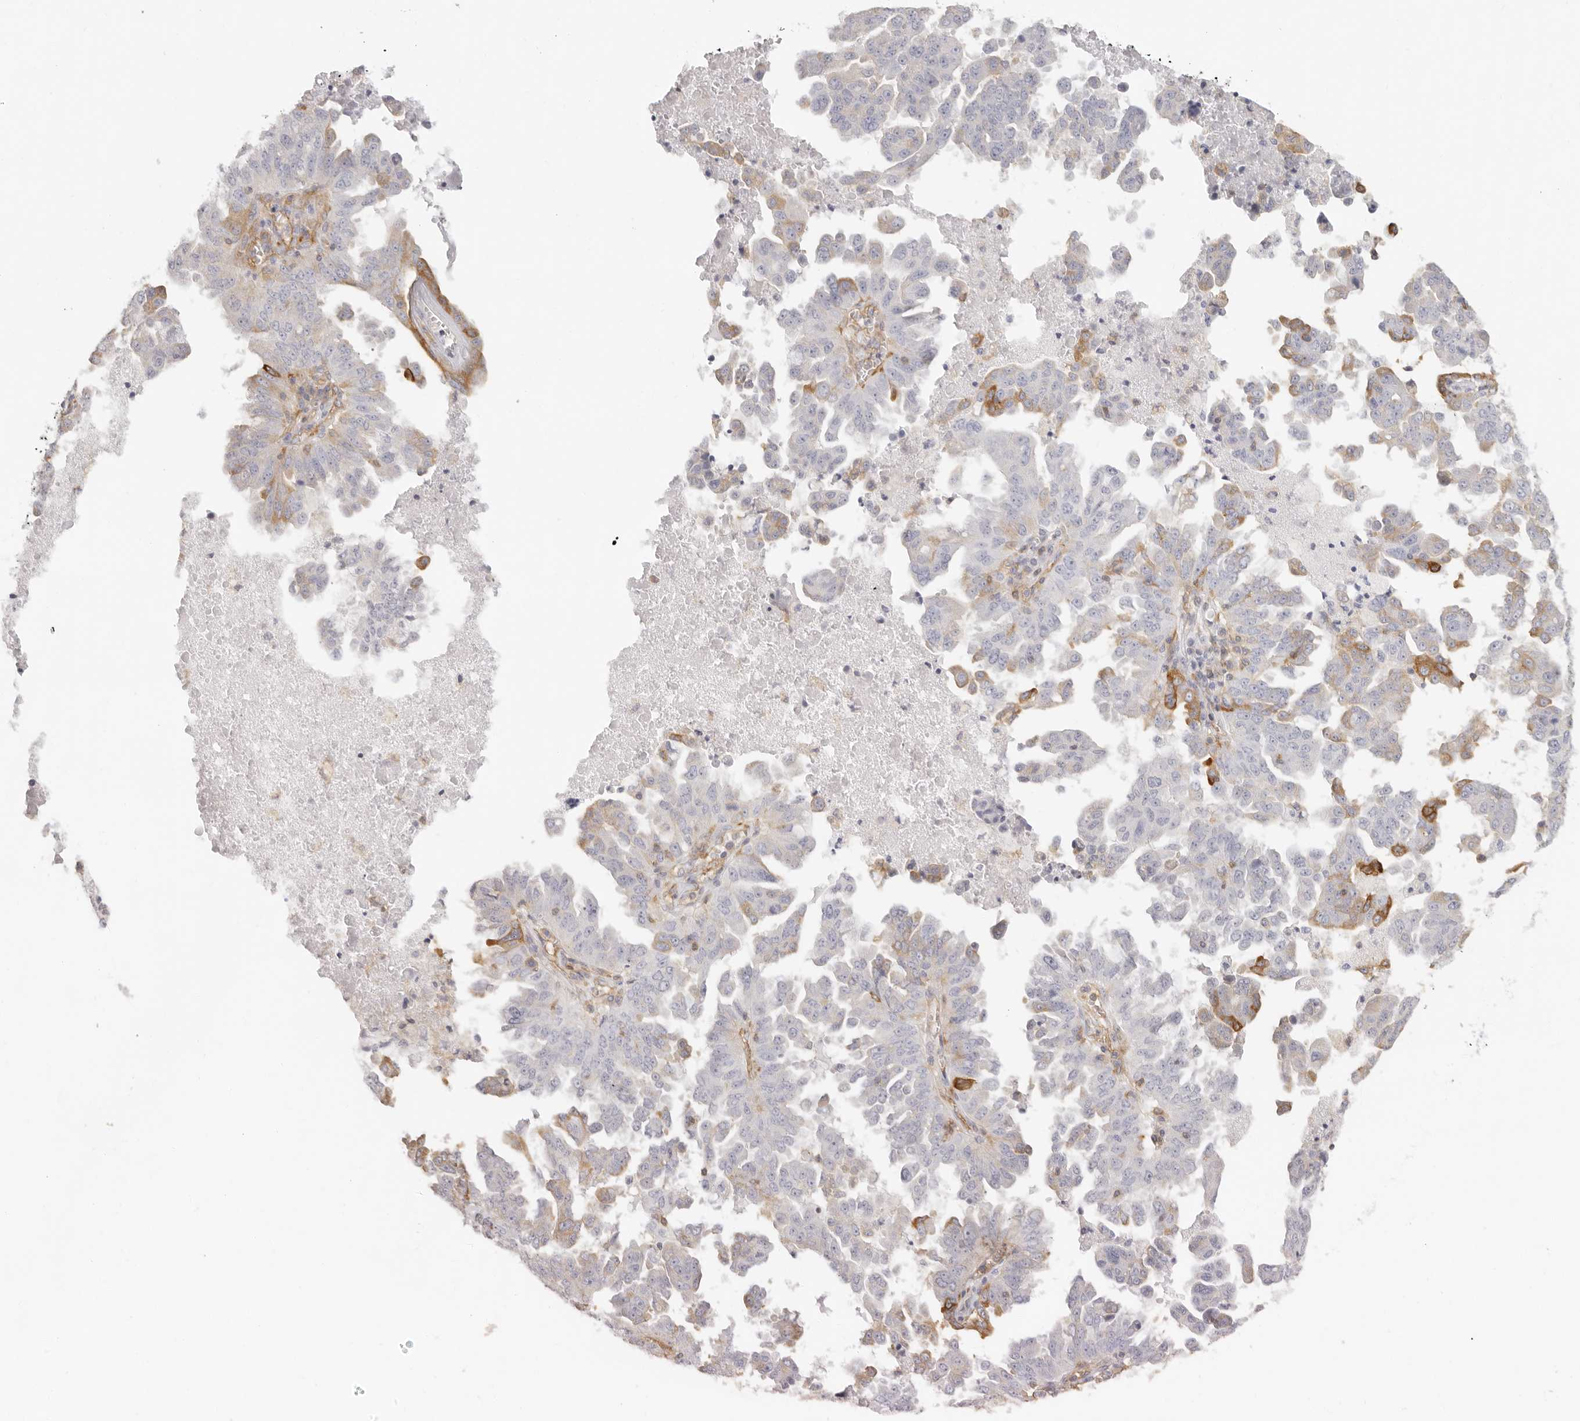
{"staining": {"intensity": "moderate", "quantity": "<25%", "location": "cytoplasmic/membranous"}, "tissue": "ovarian cancer", "cell_type": "Tumor cells", "image_type": "cancer", "snomed": [{"axis": "morphology", "description": "Carcinoma, endometroid"}, {"axis": "topography", "description": "Ovary"}], "caption": "This is a photomicrograph of immunohistochemistry staining of ovarian cancer, which shows moderate expression in the cytoplasmic/membranous of tumor cells.", "gene": "NIBAN1", "patient": {"sex": "female", "age": 62}}